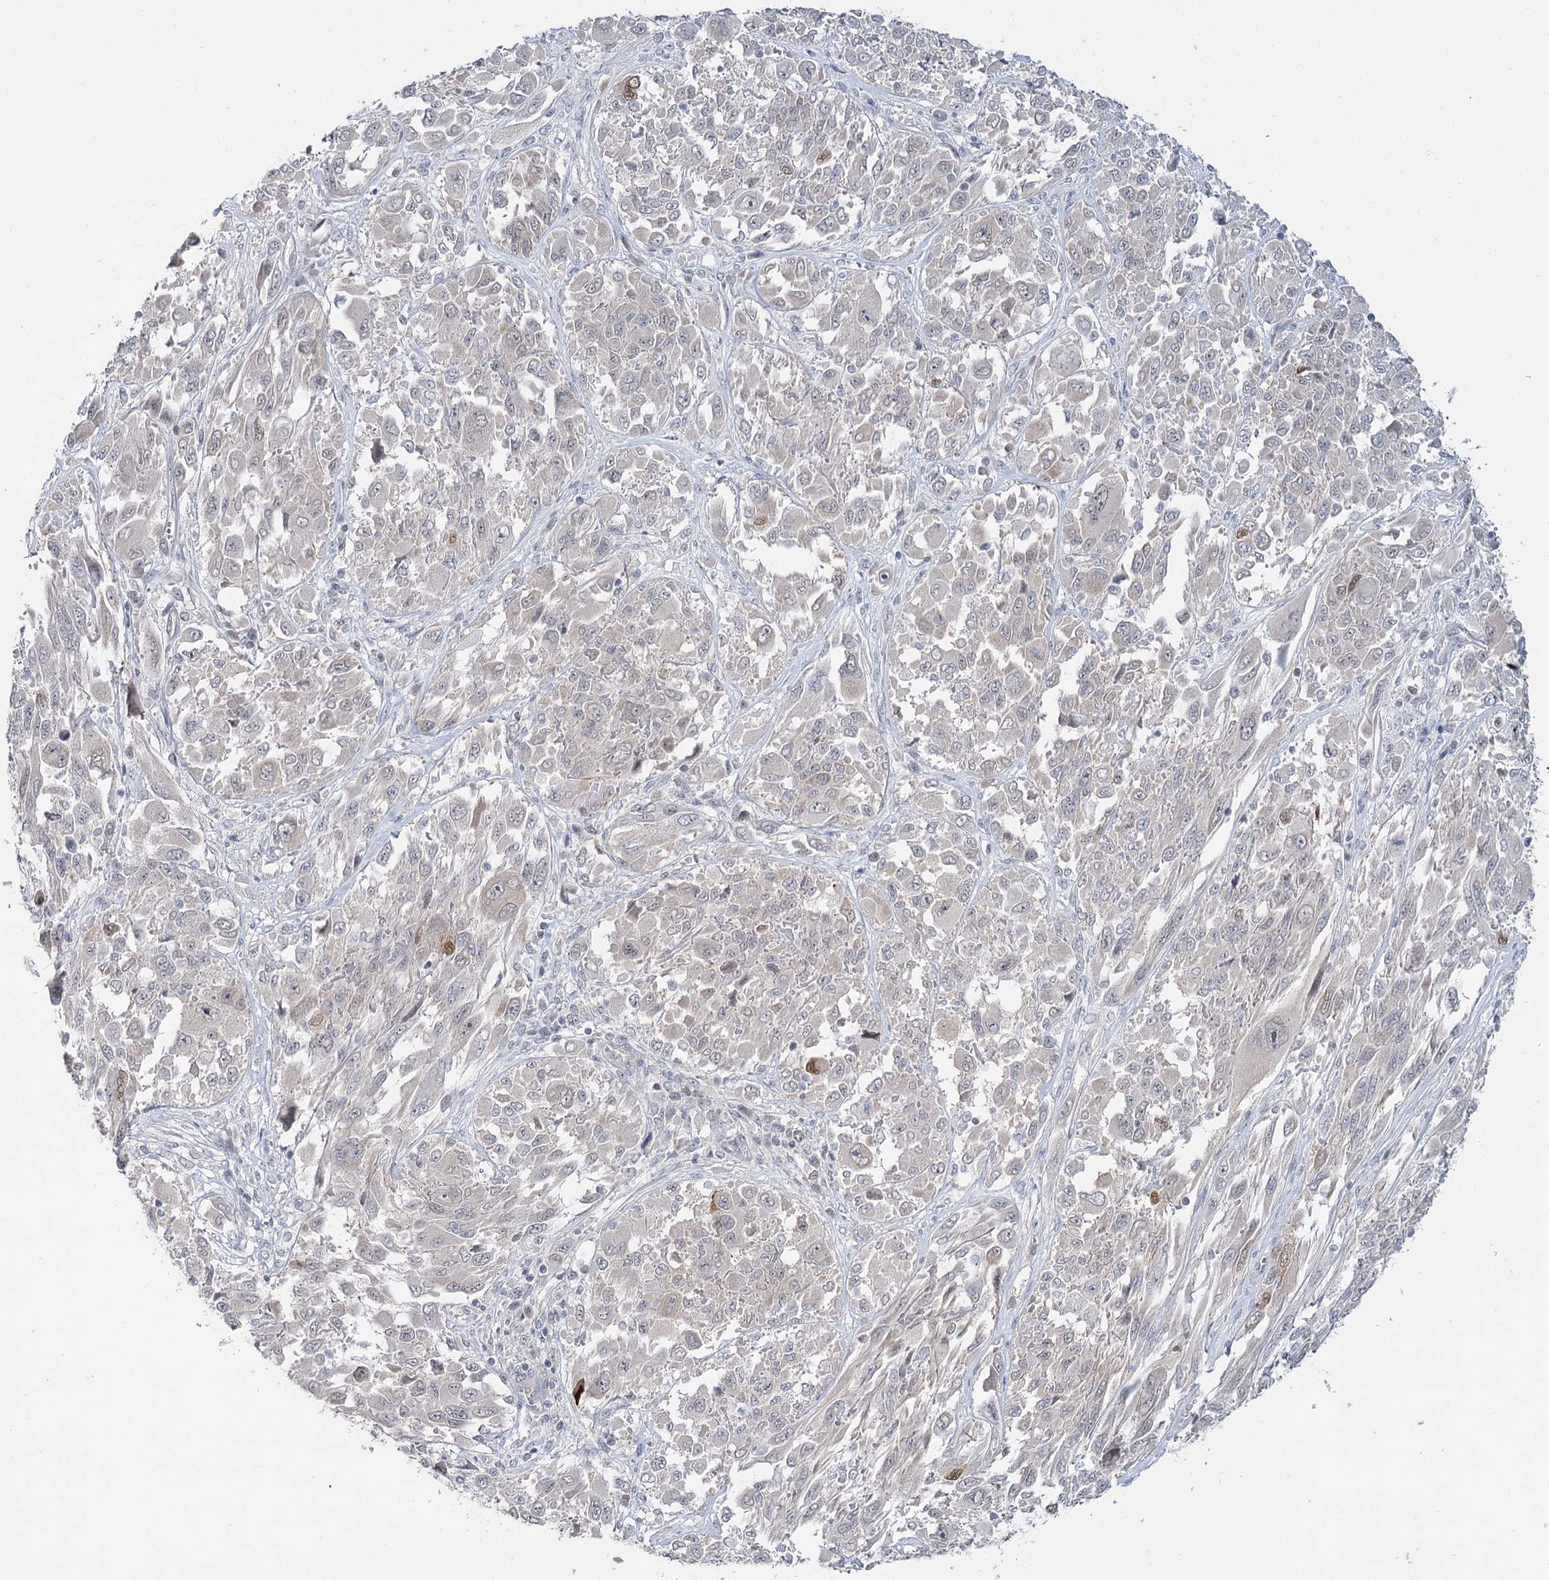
{"staining": {"intensity": "moderate", "quantity": "<25%", "location": "nuclear"}, "tissue": "melanoma", "cell_type": "Tumor cells", "image_type": "cancer", "snomed": [{"axis": "morphology", "description": "Malignant melanoma, NOS"}, {"axis": "topography", "description": "Skin"}], "caption": "A brown stain labels moderate nuclear expression of a protein in human malignant melanoma tumor cells.", "gene": "PHYHIPL", "patient": {"sex": "female", "age": 91}}